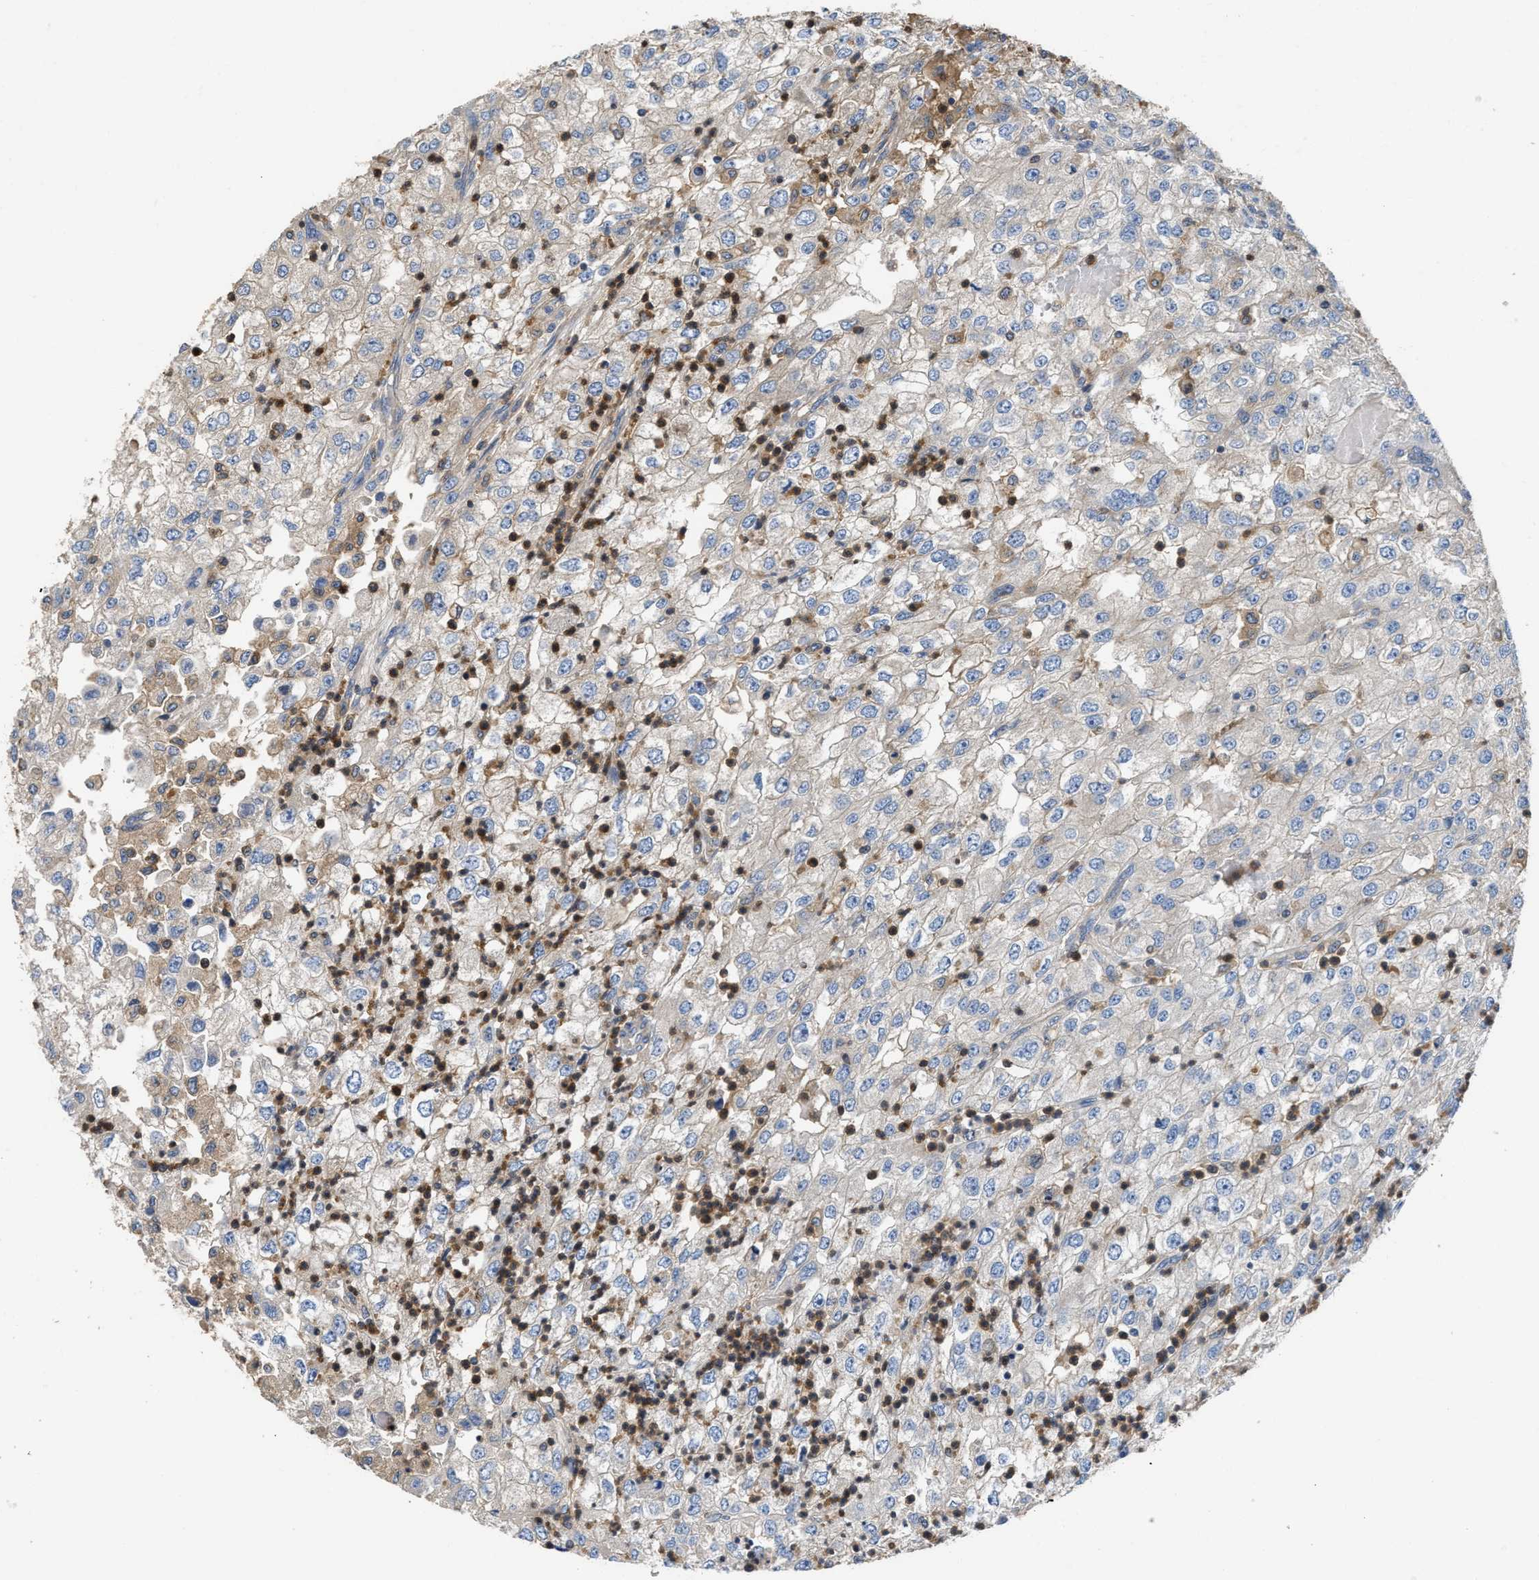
{"staining": {"intensity": "moderate", "quantity": "<25%", "location": "cytoplasmic/membranous"}, "tissue": "renal cancer", "cell_type": "Tumor cells", "image_type": "cancer", "snomed": [{"axis": "morphology", "description": "Adenocarcinoma, NOS"}, {"axis": "topography", "description": "Kidney"}], "caption": "This micrograph reveals immunohistochemistry staining of renal adenocarcinoma, with low moderate cytoplasmic/membranous expression in approximately <25% of tumor cells.", "gene": "OSTF1", "patient": {"sex": "female", "age": 54}}